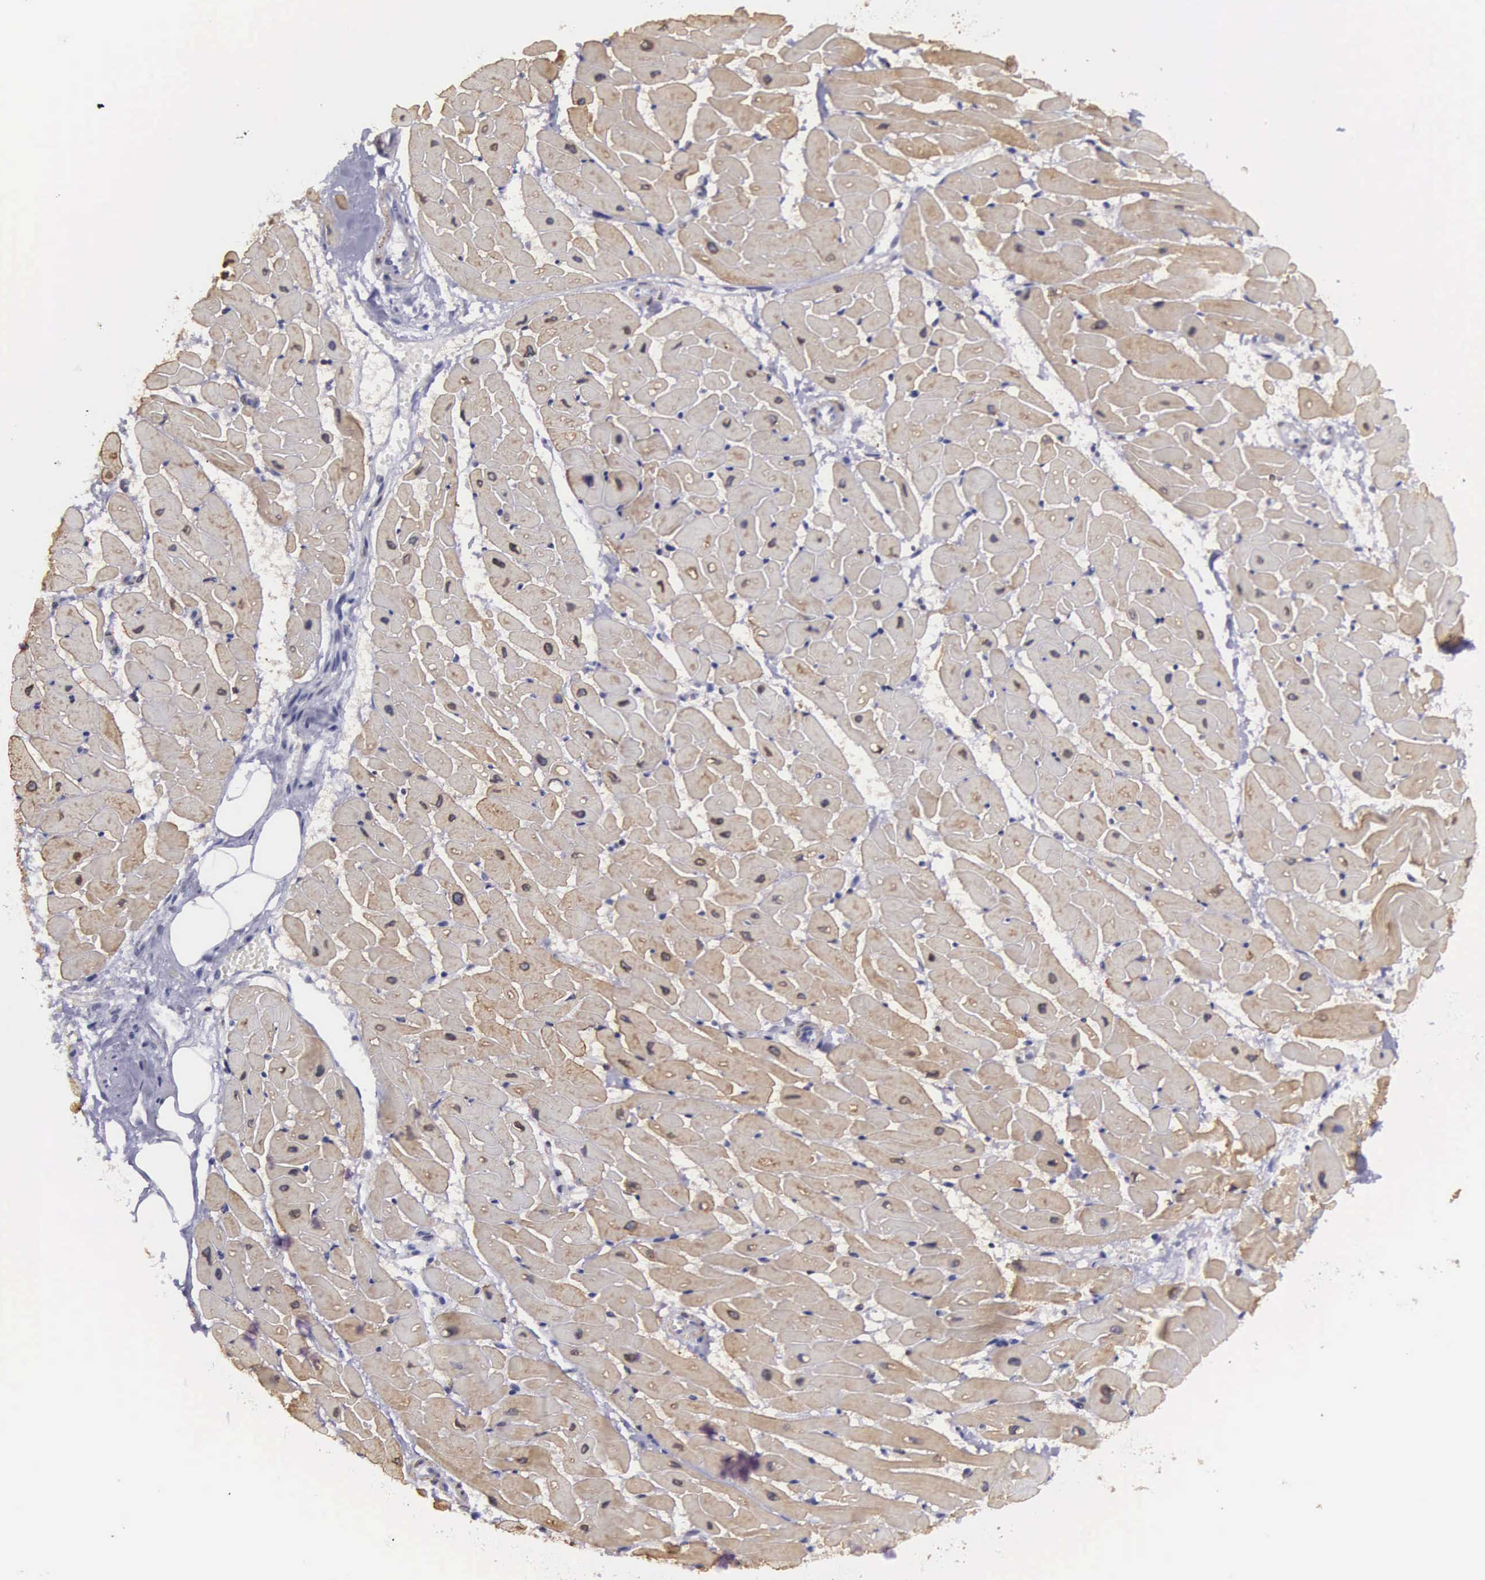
{"staining": {"intensity": "moderate", "quantity": ">75%", "location": "cytoplasmic/membranous,nuclear"}, "tissue": "heart muscle", "cell_type": "Cardiomyocytes", "image_type": "normal", "snomed": [{"axis": "morphology", "description": "Normal tissue, NOS"}, {"axis": "topography", "description": "Heart"}], "caption": "Protein analysis of unremarkable heart muscle displays moderate cytoplasmic/membranous,nuclear expression in about >75% of cardiomyocytes. (Stains: DAB in brown, nuclei in blue, Microscopy: brightfield microscopy at high magnification).", "gene": "ETV6", "patient": {"sex": "female", "age": 19}}